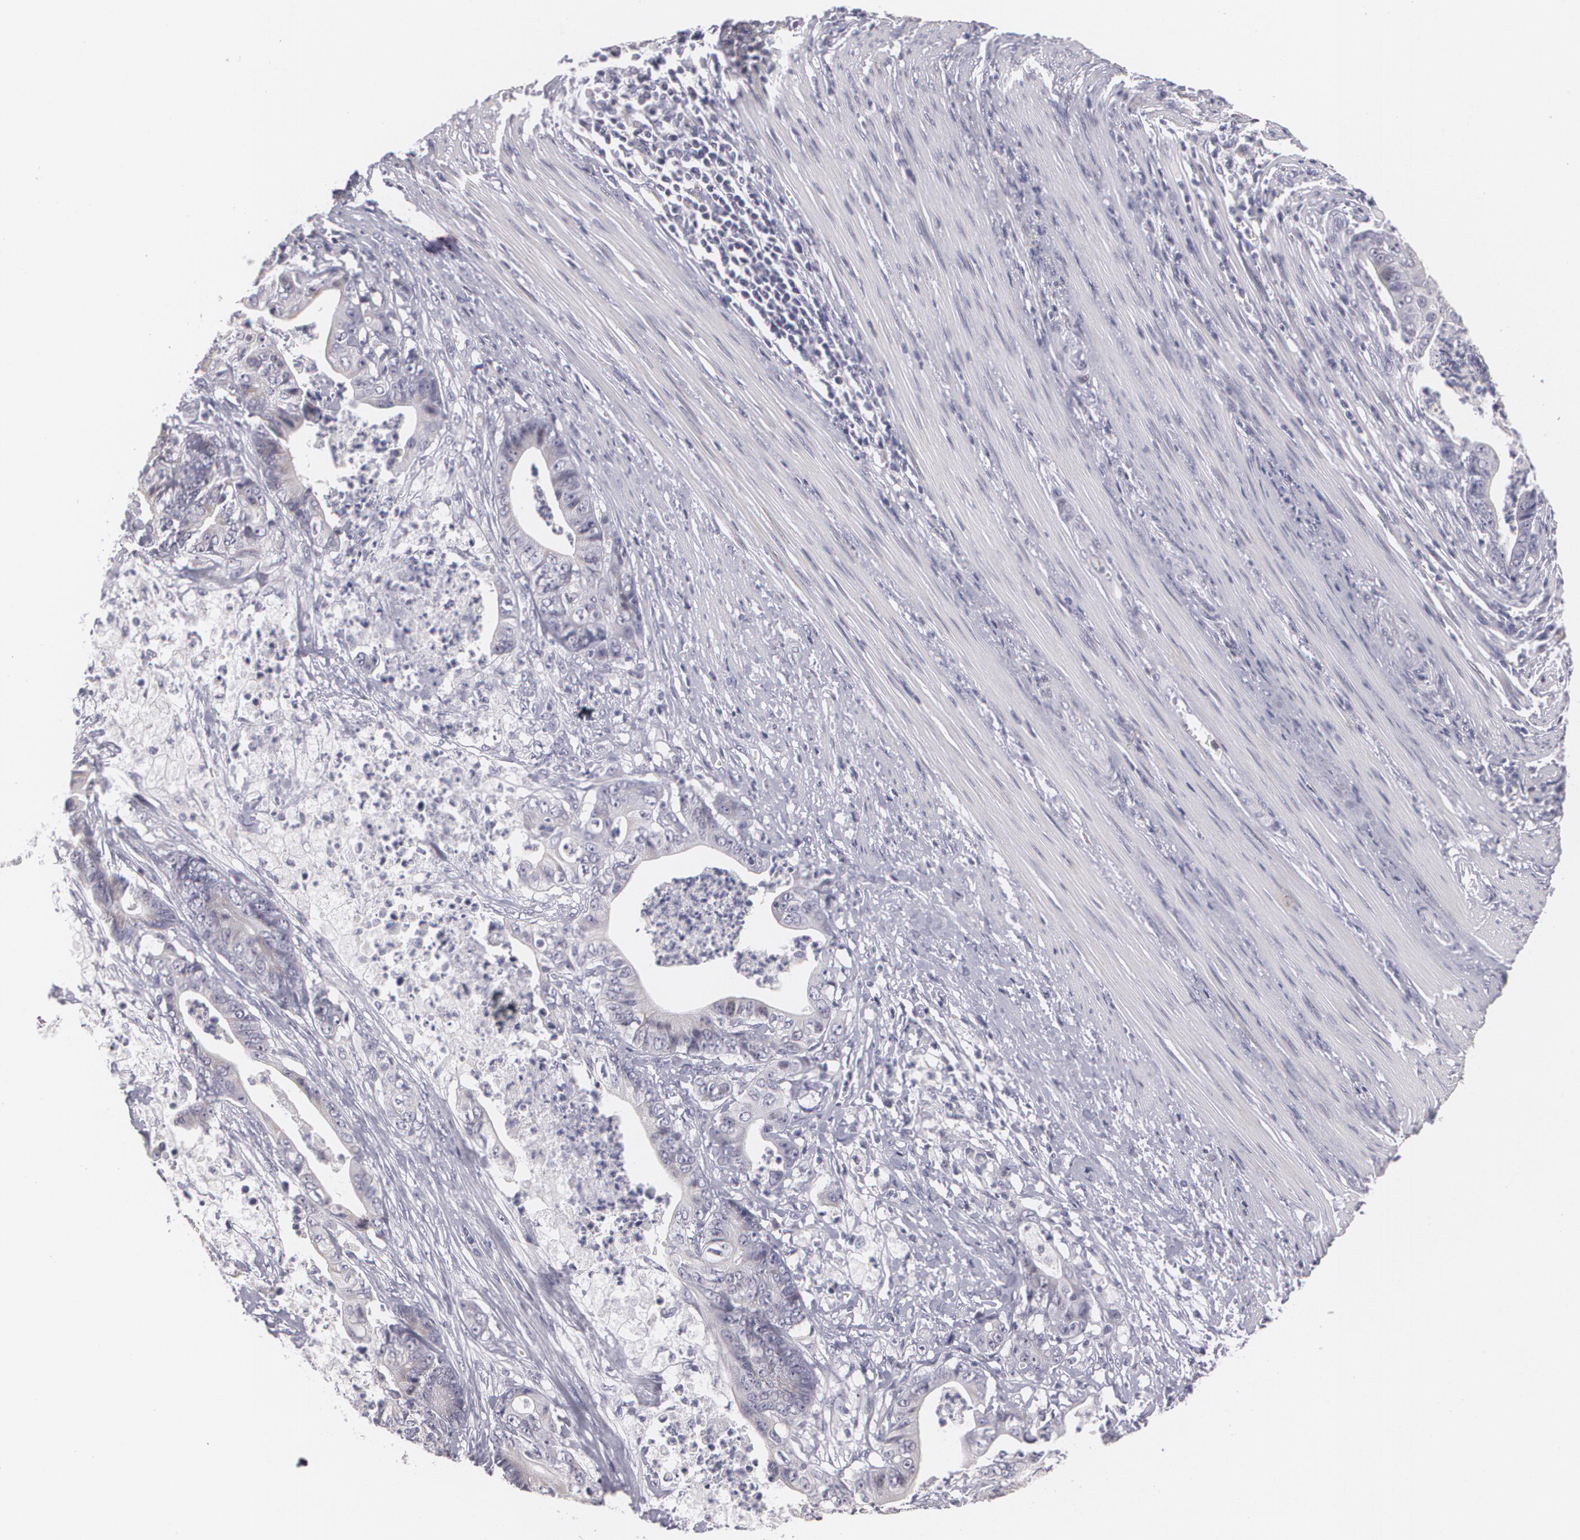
{"staining": {"intensity": "negative", "quantity": "none", "location": "none"}, "tissue": "stomach cancer", "cell_type": "Tumor cells", "image_type": "cancer", "snomed": [{"axis": "morphology", "description": "Adenocarcinoma, NOS"}, {"axis": "topography", "description": "Stomach, lower"}], "caption": "Tumor cells are negative for brown protein staining in adenocarcinoma (stomach).", "gene": "ZBTB16", "patient": {"sex": "female", "age": 86}}